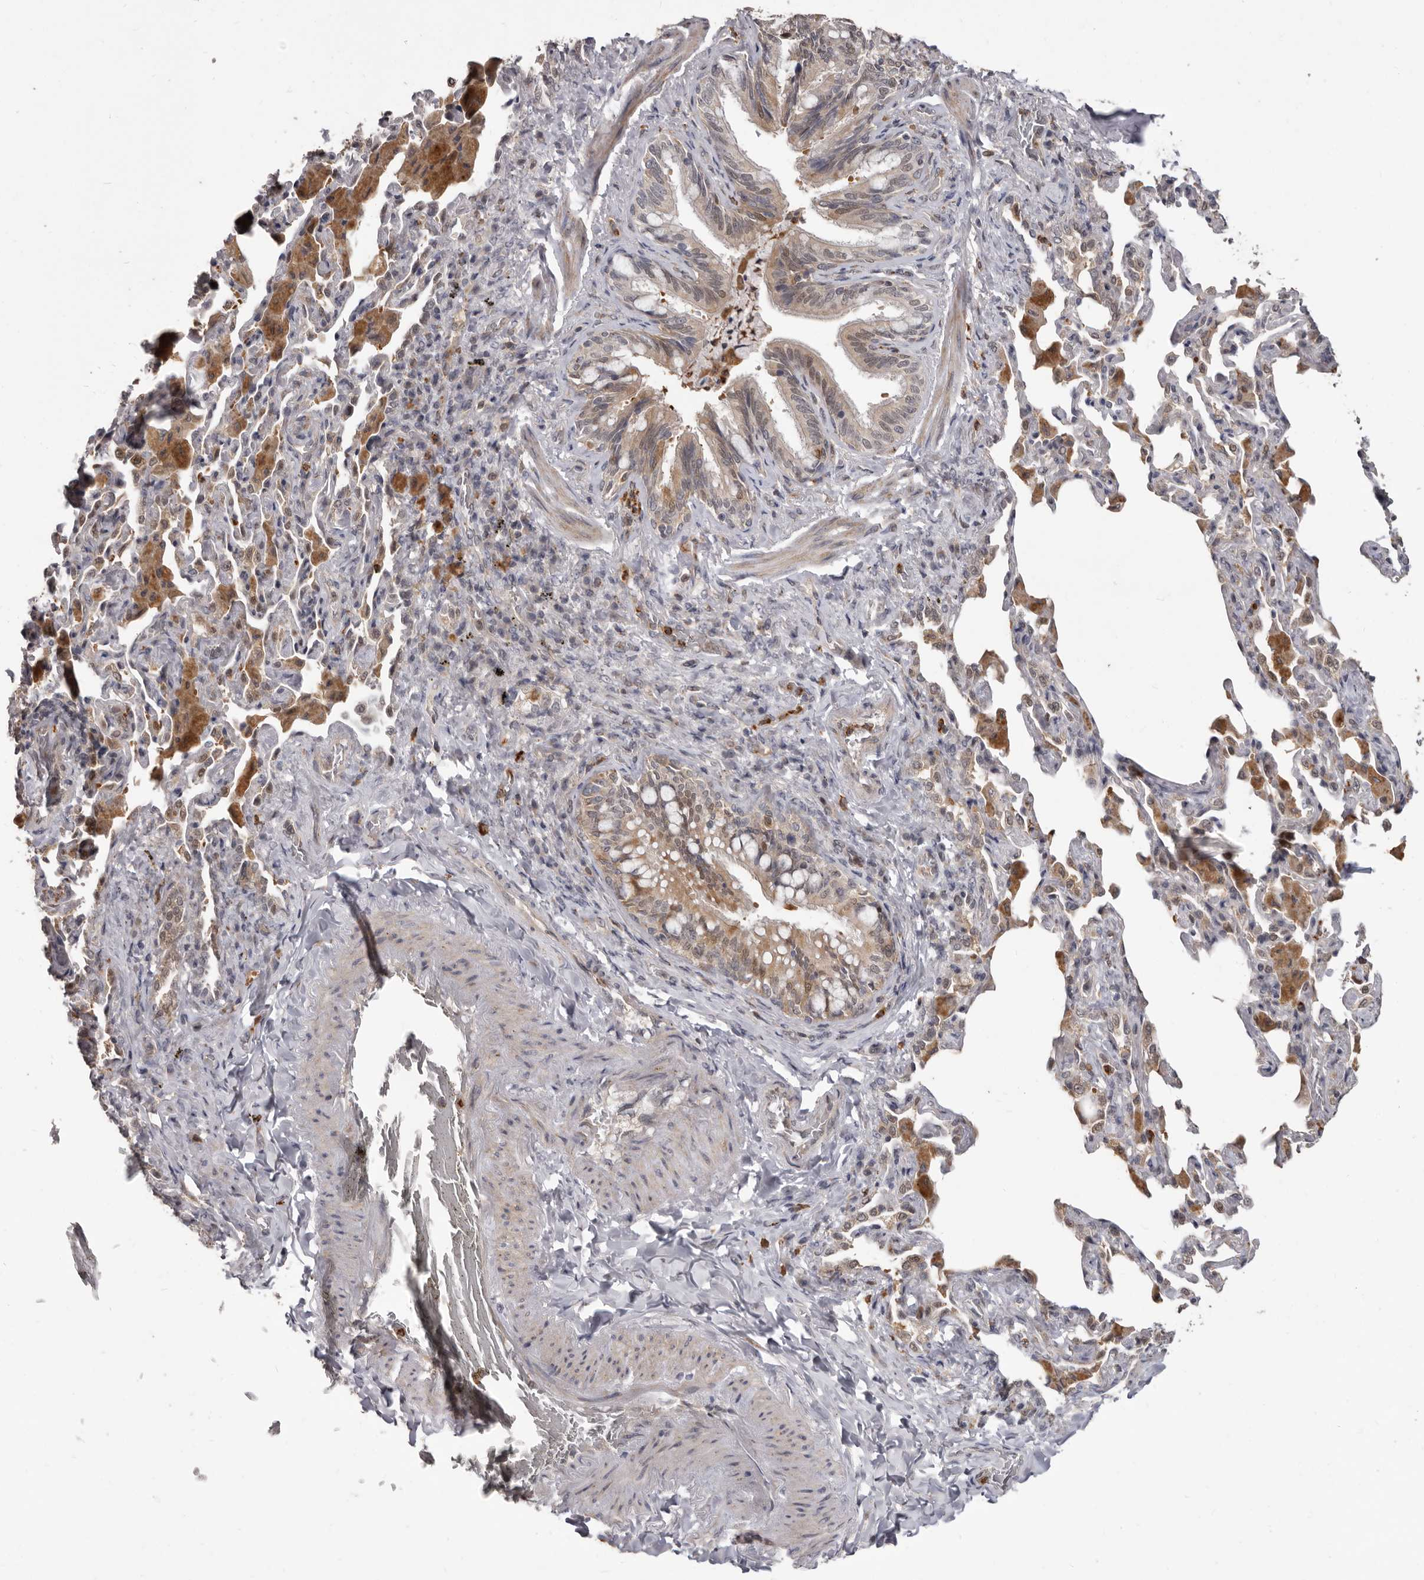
{"staining": {"intensity": "moderate", "quantity": ">75%", "location": "cytoplasmic/membranous"}, "tissue": "bronchus", "cell_type": "Respiratory epithelial cells", "image_type": "normal", "snomed": [{"axis": "morphology", "description": "Normal tissue, NOS"}, {"axis": "morphology", "description": "Inflammation, NOS"}, {"axis": "topography", "description": "Lung"}], "caption": "A photomicrograph of bronchus stained for a protein demonstrates moderate cytoplasmic/membranous brown staining in respiratory epithelial cells. (brown staining indicates protein expression, while blue staining denotes nuclei).", "gene": "ACLY", "patient": {"sex": "female", "age": 46}}